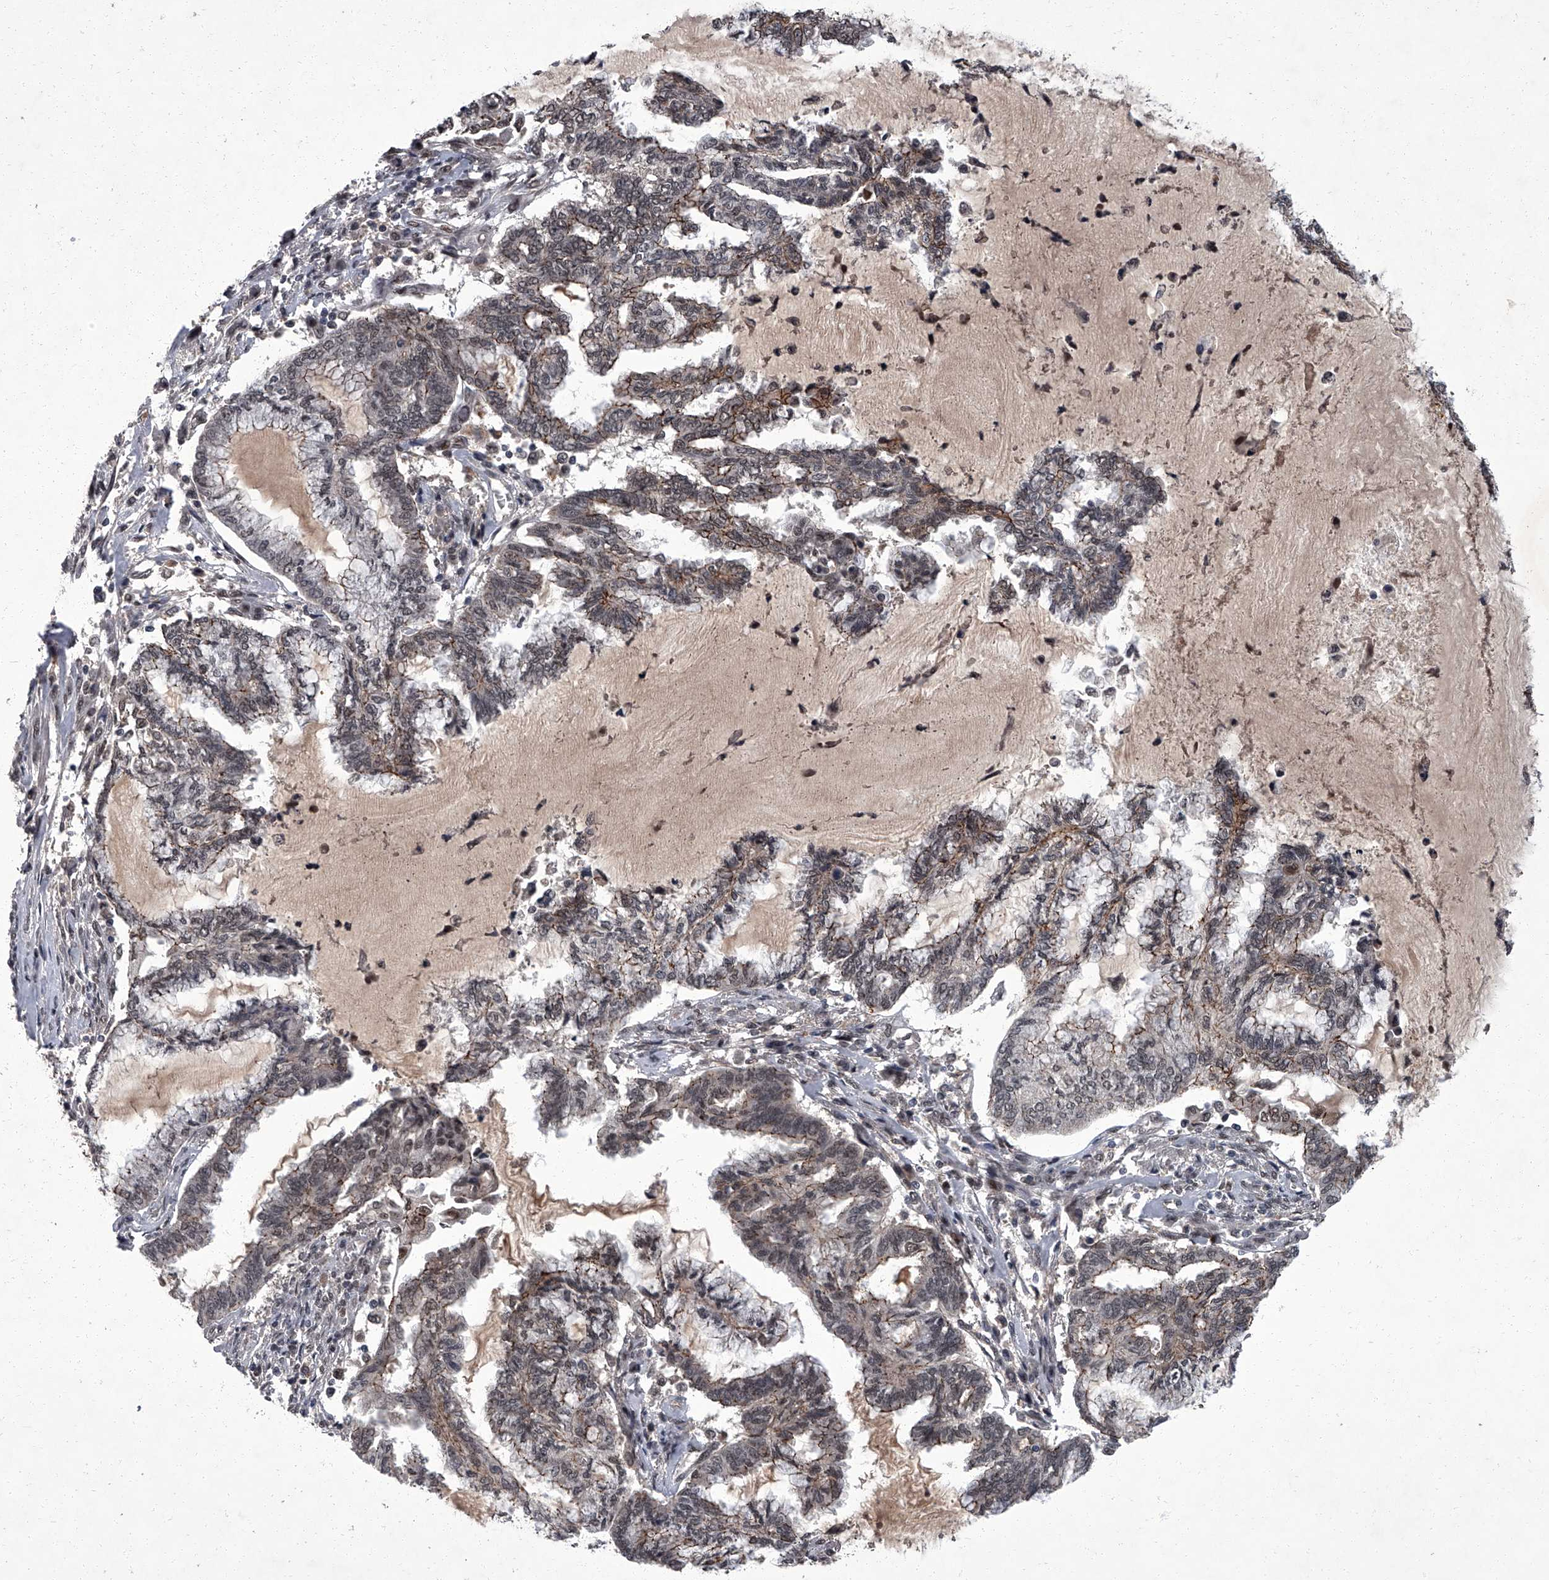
{"staining": {"intensity": "moderate", "quantity": "25%-75%", "location": "cytoplasmic/membranous,nuclear"}, "tissue": "endometrial cancer", "cell_type": "Tumor cells", "image_type": "cancer", "snomed": [{"axis": "morphology", "description": "Adenocarcinoma, NOS"}, {"axis": "topography", "description": "Endometrium"}], "caption": "Tumor cells display medium levels of moderate cytoplasmic/membranous and nuclear staining in approximately 25%-75% of cells in endometrial cancer.", "gene": "ZNF518B", "patient": {"sex": "female", "age": 86}}